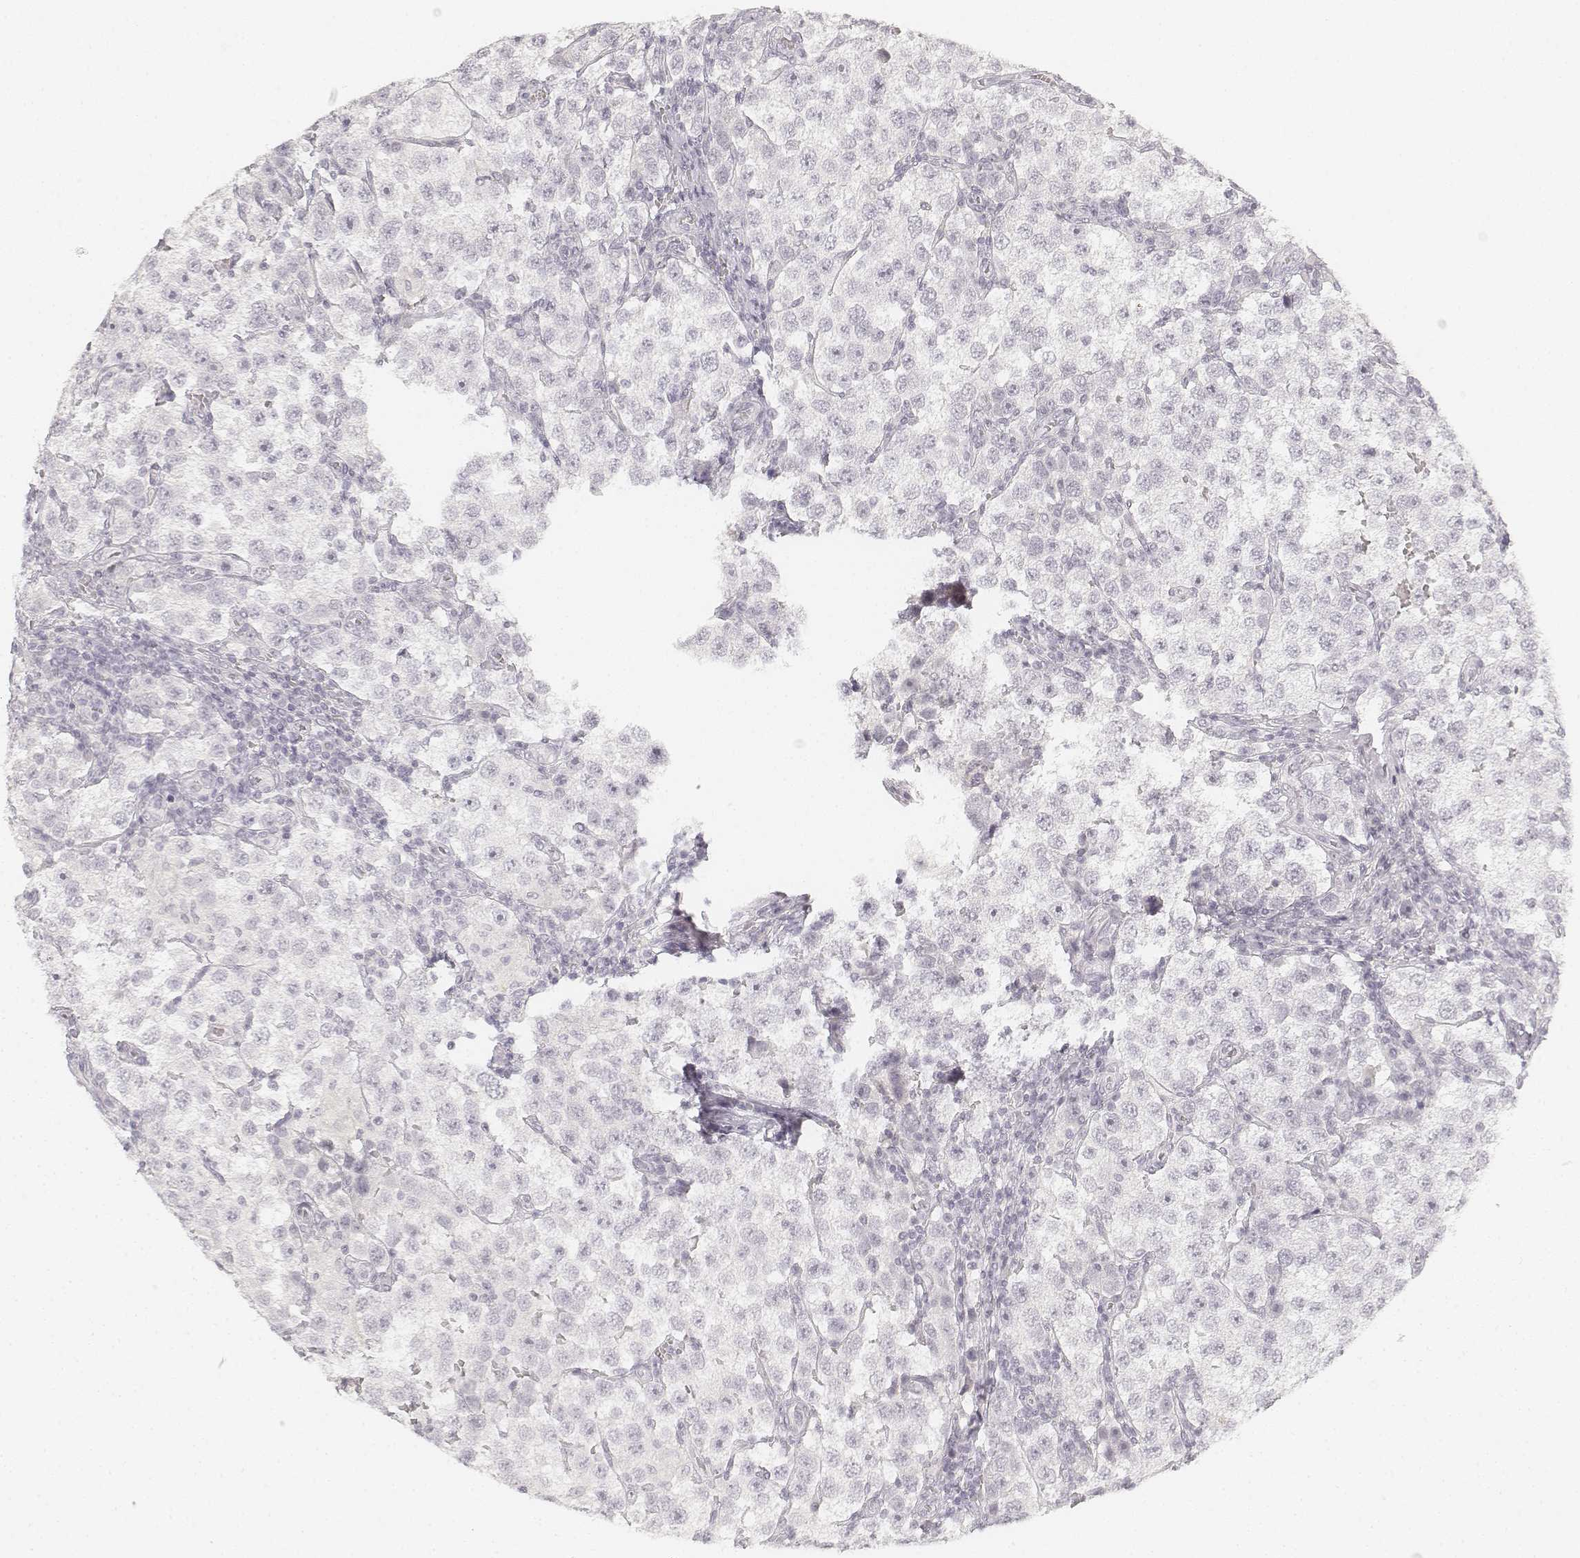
{"staining": {"intensity": "negative", "quantity": "none", "location": "none"}, "tissue": "testis cancer", "cell_type": "Tumor cells", "image_type": "cancer", "snomed": [{"axis": "morphology", "description": "Seminoma, NOS"}, {"axis": "topography", "description": "Testis"}], "caption": "Immunohistochemistry (IHC) histopathology image of neoplastic tissue: human testis cancer (seminoma) stained with DAB (3,3'-diaminobenzidine) shows no significant protein staining in tumor cells.", "gene": "DSG4", "patient": {"sex": "male", "age": 37}}